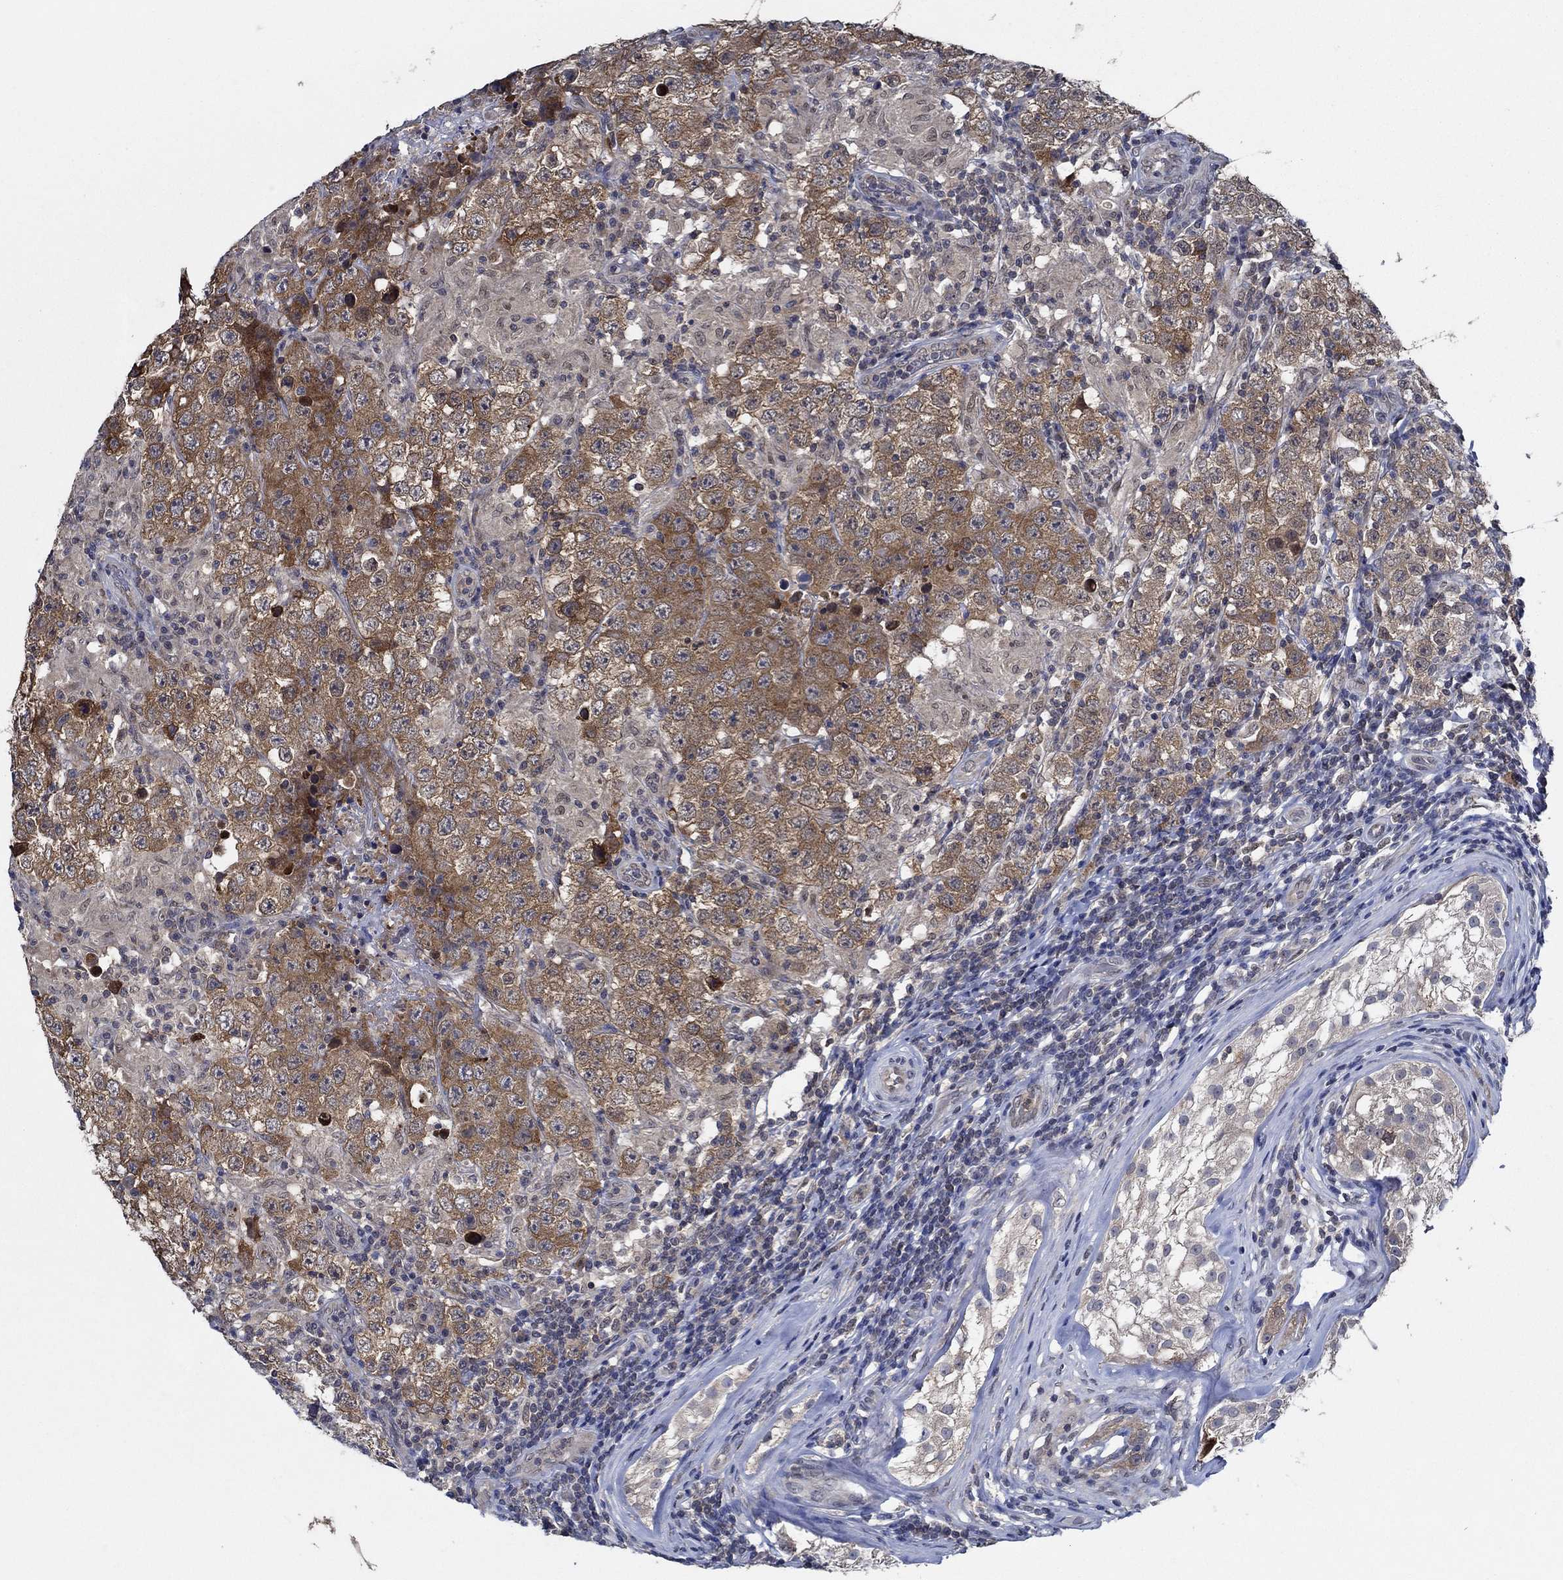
{"staining": {"intensity": "strong", "quantity": "25%-75%", "location": "cytoplasmic/membranous"}, "tissue": "testis cancer", "cell_type": "Tumor cells", "image_type": "cancer", "snomed": [{"axis": "morphology", "description": "Seminoma, NOS"}, {"axis": "morphology", "description": "Carcinoma, Embryonal, NOS"}, {"axis": "topography", "description": "Testis"}], "caption": "This image reveals immunohistochemistry staining of seminoma (testis), with high strong cytoplasmic/membranous positivity in approximately 25%-75% of tumor cells.", "gene": "DACT1", "patient": {"sex": "male", "age": 41}}